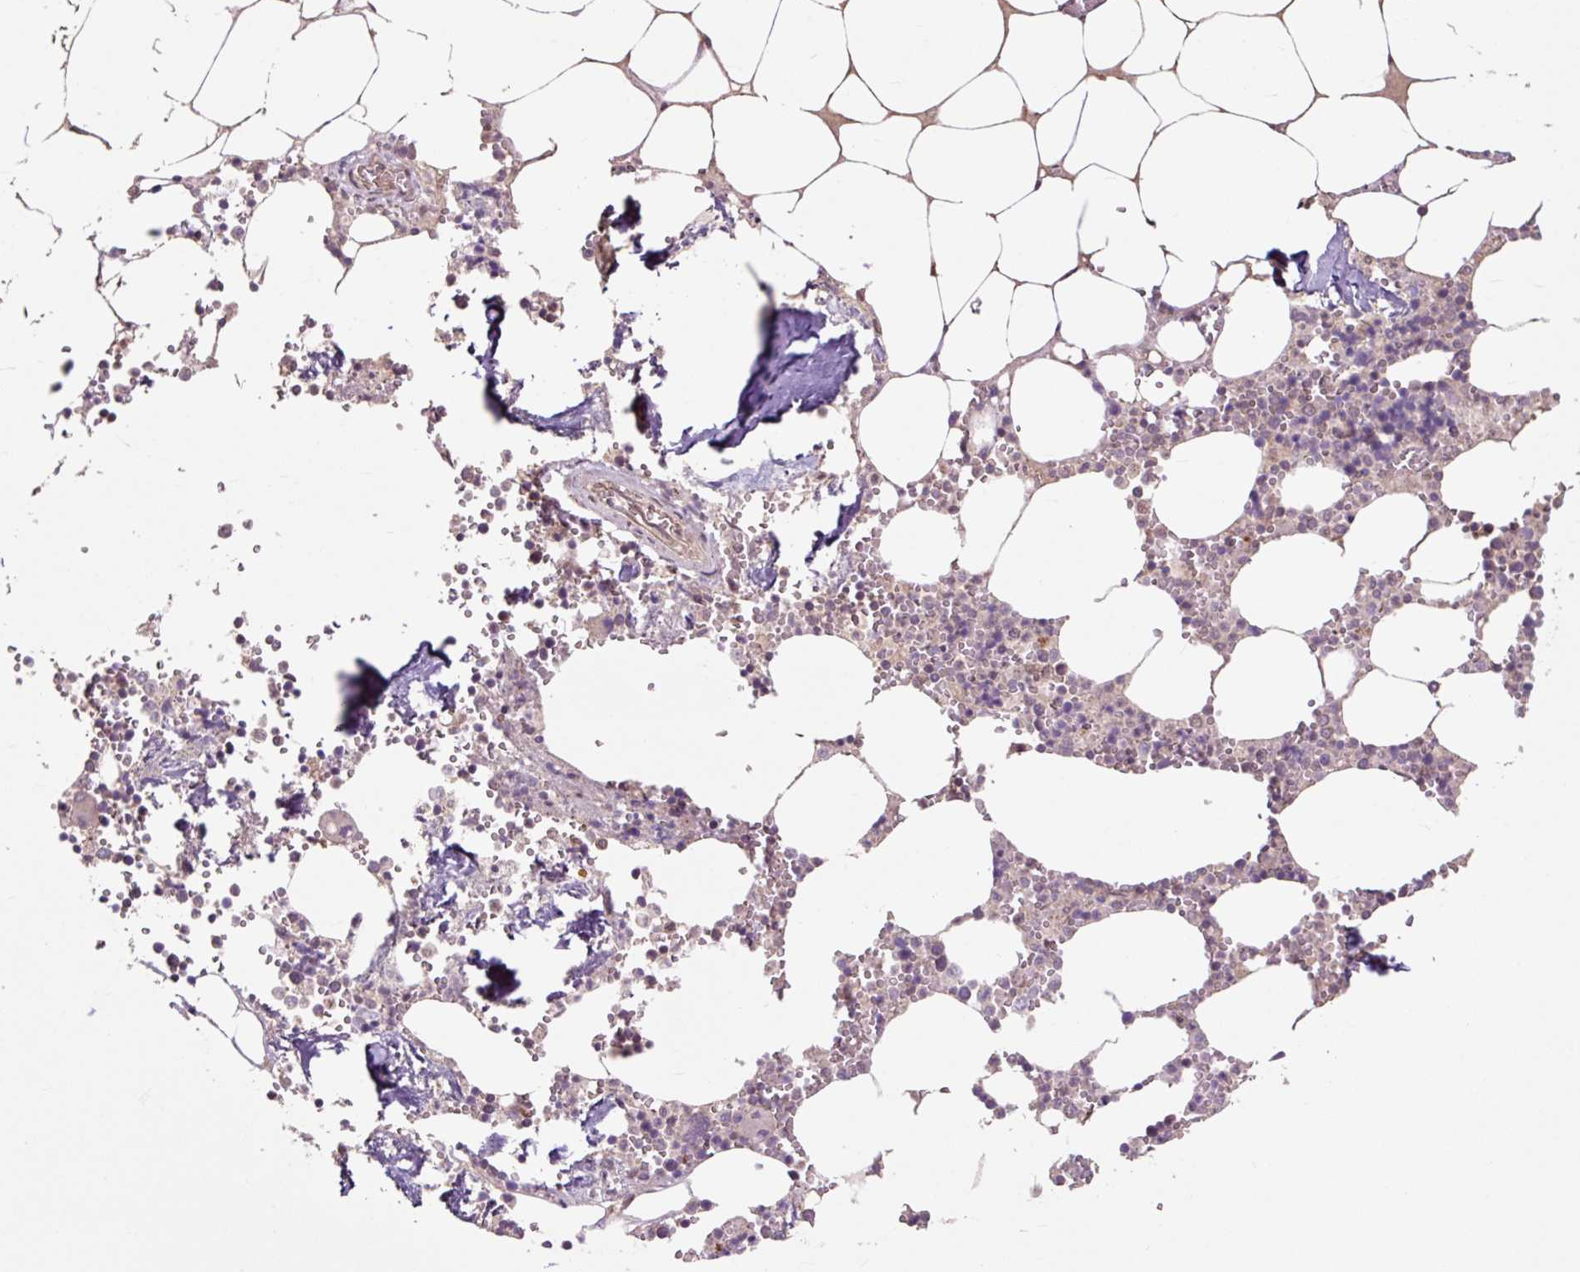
{"staining": {"intensity": "weak", "quantity": "<25%", "location": "cytoplasmic/membranous"}, "tissue": "bone marrow", "cell_type": "Hematopoietic cells", "image_type": "normal", "snomed": [{"axis": "morphology", "description": "Normal tissue, NOS"}, {"axis": "topography", "description": "Bone marrow"}], "caption": "Bone marrow was stained to show a protein in brown. There is no significant expression in hematopoietic cells.", "gene": "MMS19", "patient": {"sex": "male", "age": 54}}